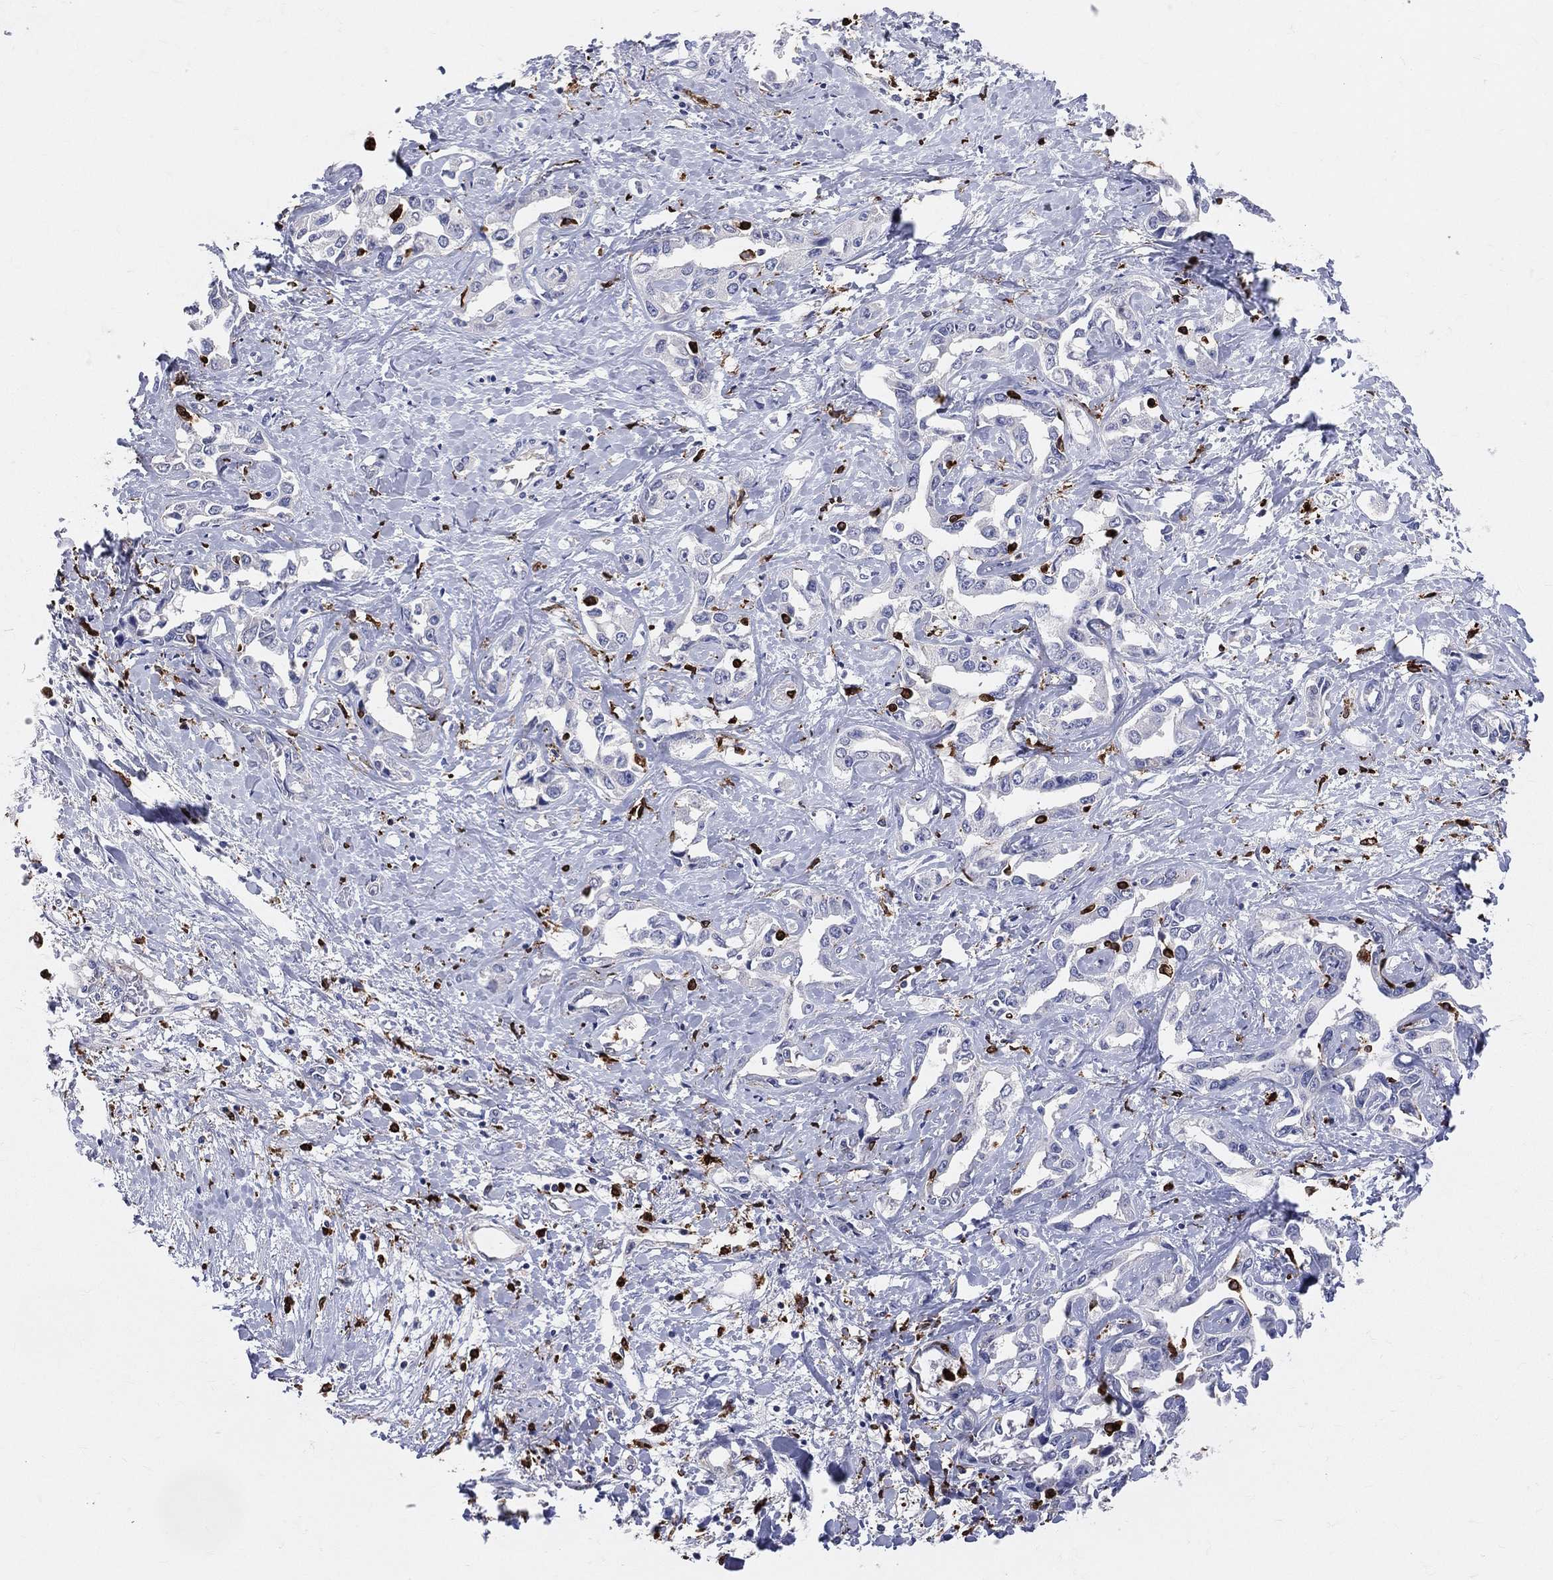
{"staining": {"intensity": "negative", "quantity": "none", "location": "none"}, "tissue": "liver cancer", "cell_type": "Tumor cells", "image_type": "cancer", "snomed": [{"axis": "morphology", "description": "Cholangiocarcinoma"}, {"axis": "topography", "description": "Liver"}], "caption": "The IHC image has no significant expression in tumor cells of liver cancer (cholangiocarcinoma) tissue.", "gene": "CD74", "patient": {"sex": "male", "age": 59}}